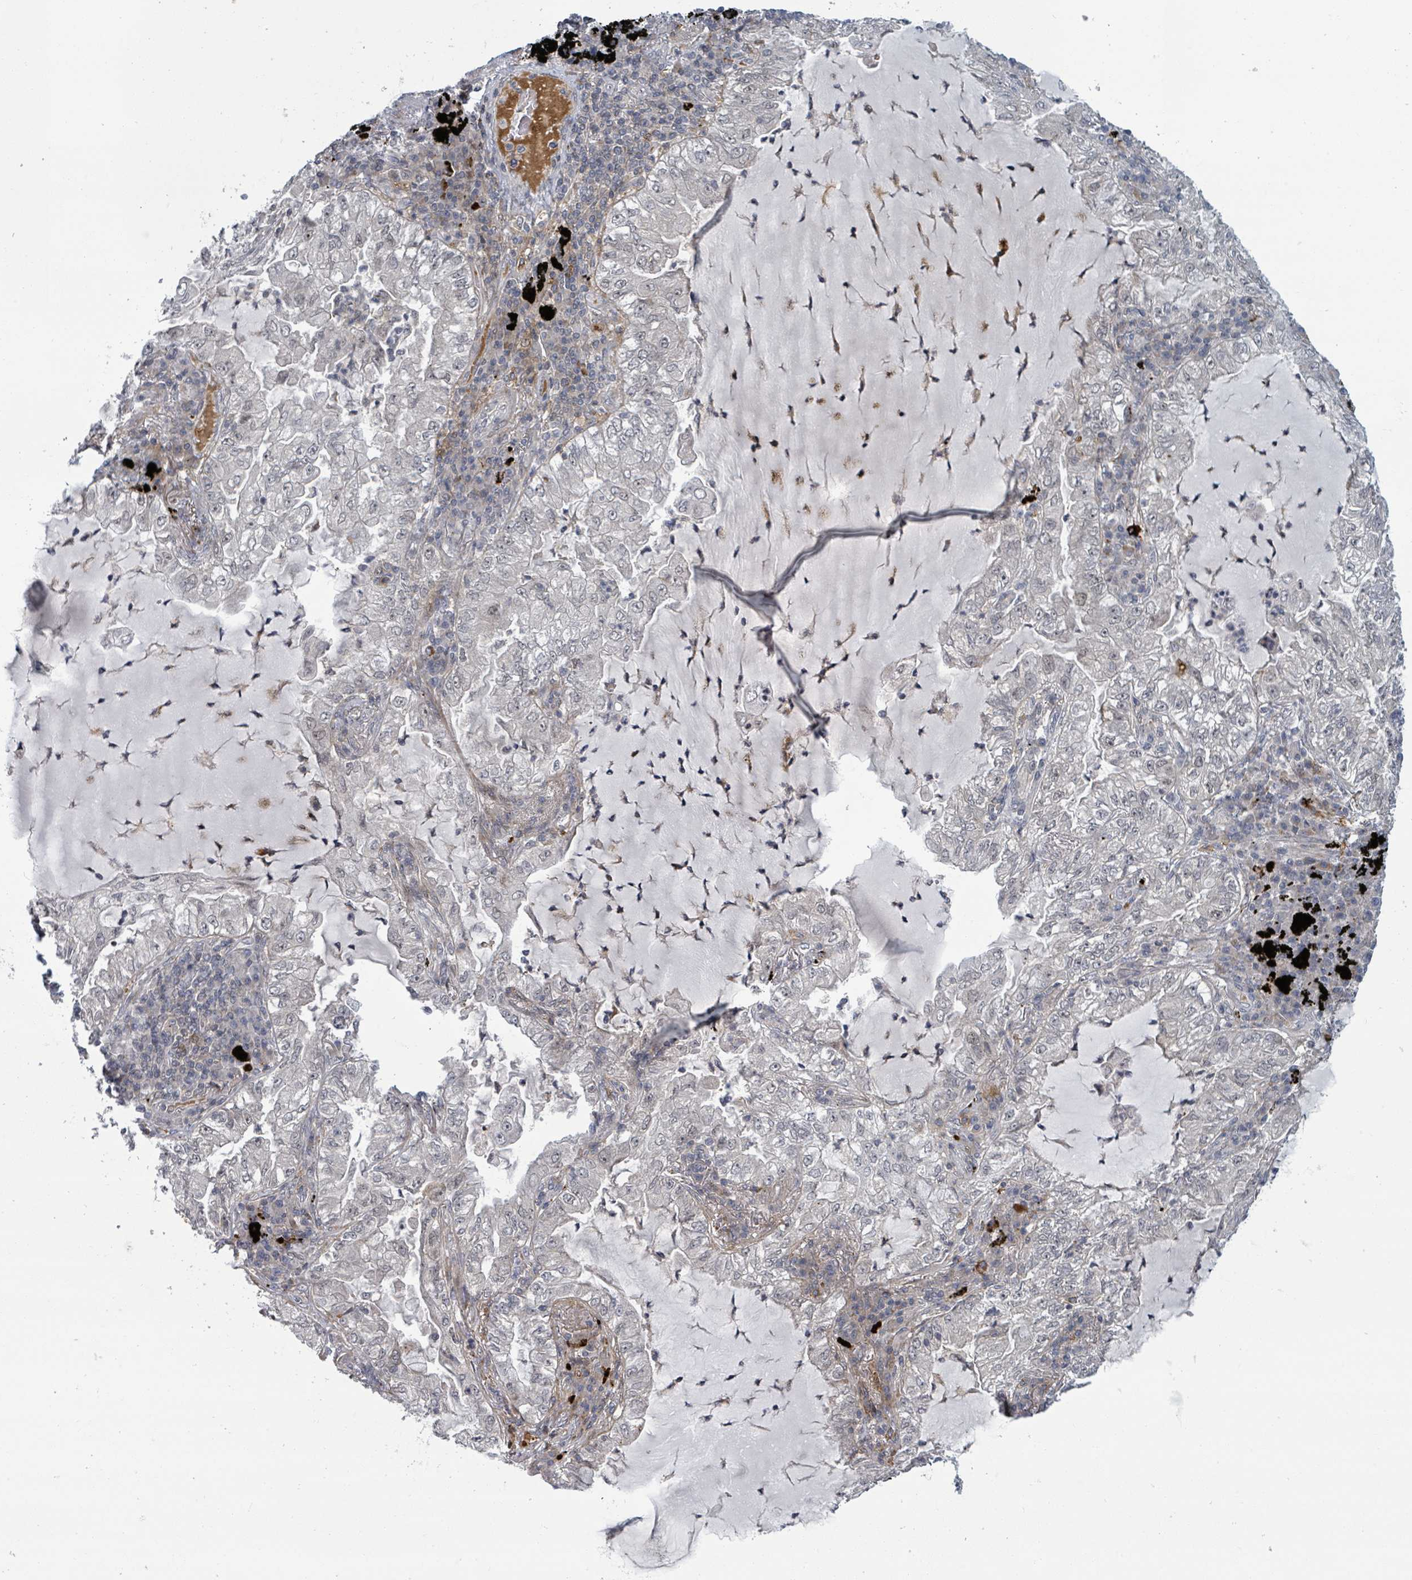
{"staining": {"intensity": "negative", "quantity": "none", "location": "none"}, "tissue": "lung cancer", "cell_type": "Tumor cells", "image_type": "cancer", "snomed": [{"axis": "morphology", "description": "Adenocarcinoma, NOS"}, {"axis": "topography", "description": "Lung"}], "caption": "Photomicrograph shows no protein staining in tumor cells of adenocarcinoma (lung) tissue. (Brightfield microscopy of DAB IHC at high magnification).", "gene": "GTF3C1", "patient": {"sex": "female", "age": 73}}